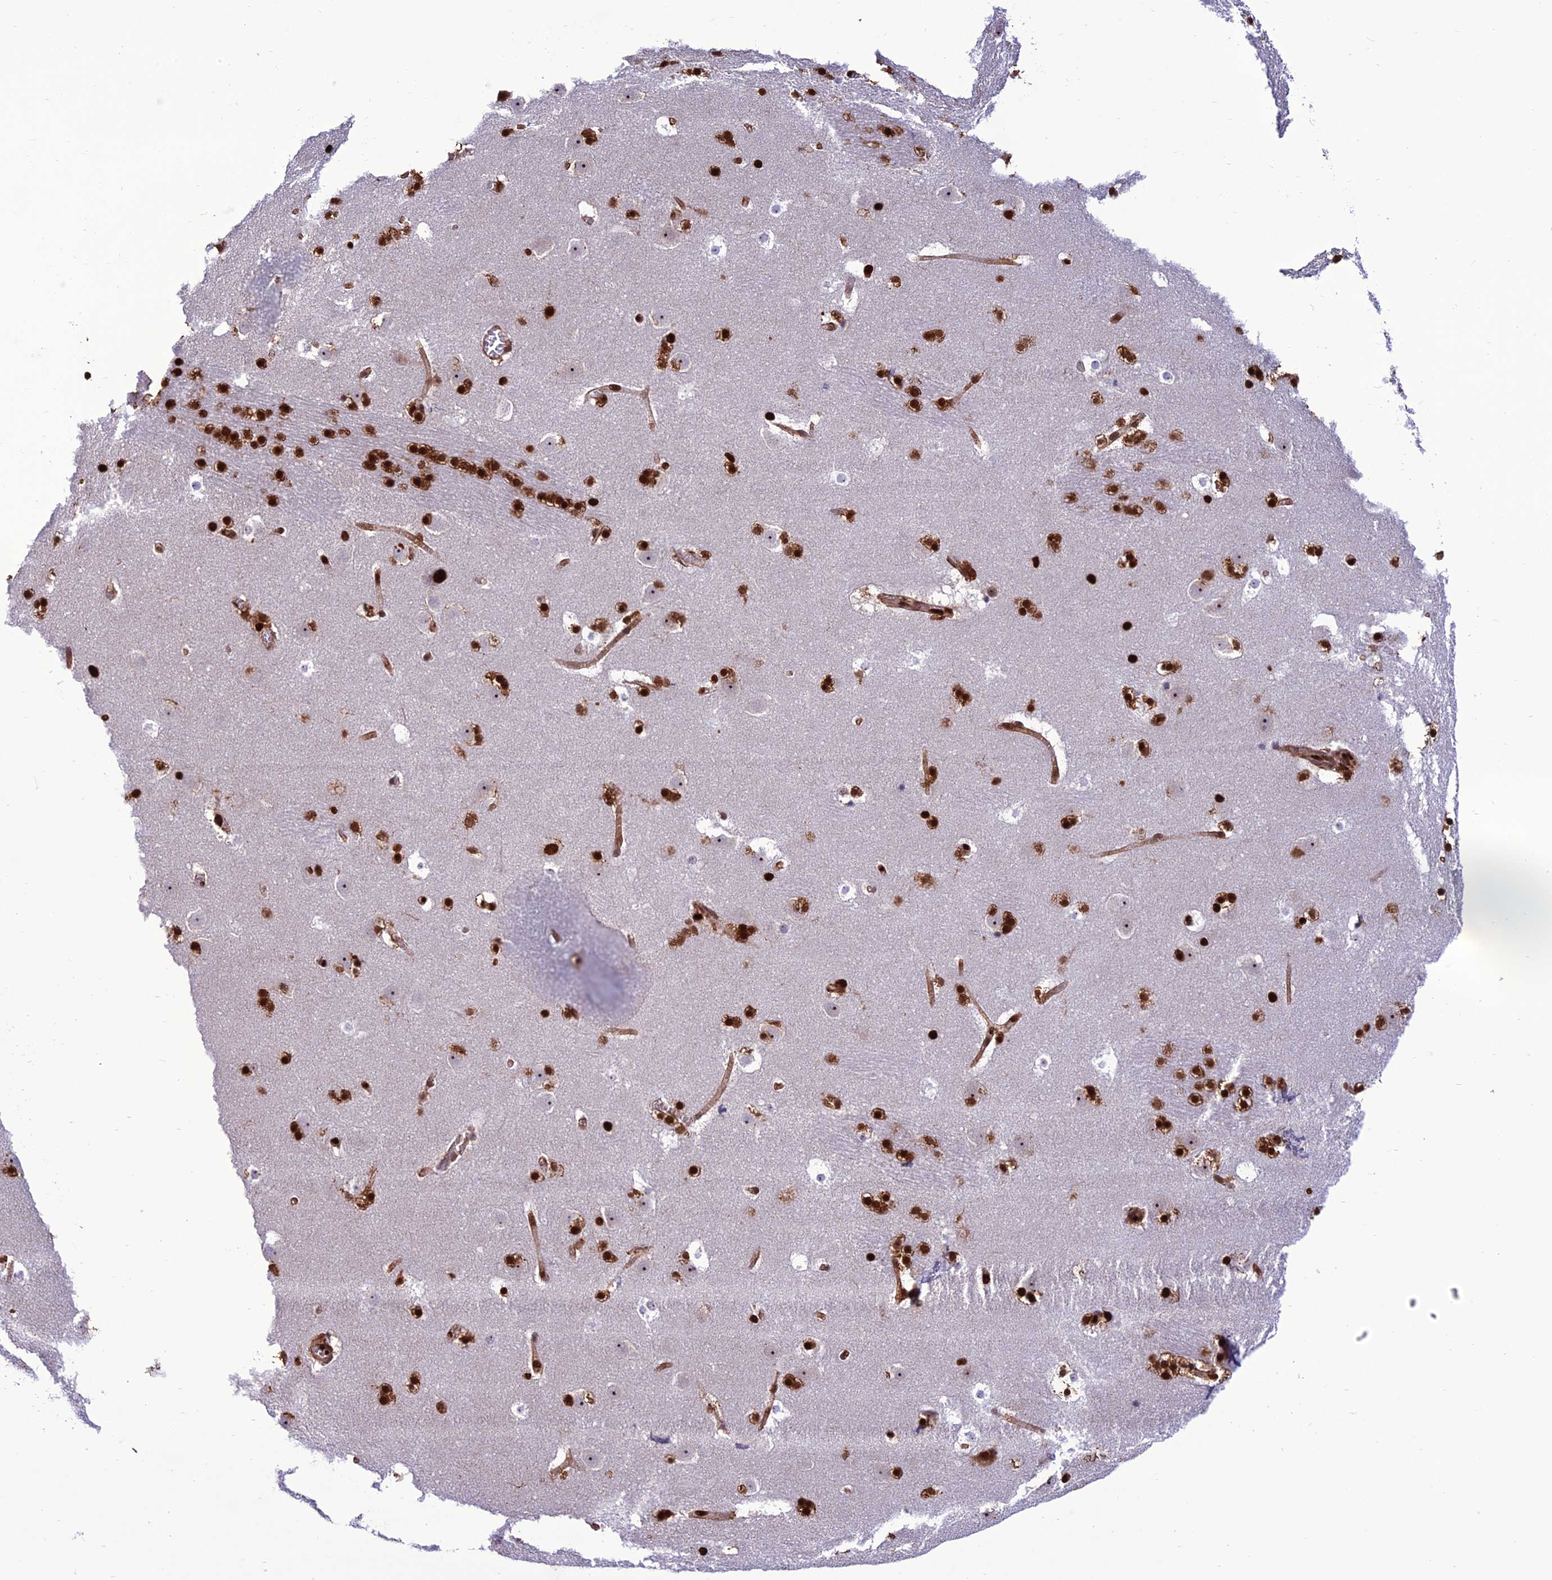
{"staining": {"intensity": "strong", "quantity": ">75%", "location": "nuclear"}, "tissue": "caudate", "cell_type": "Glial cells", "image_type": "normal", "snomed": [{"axis": "morphology", "description": "Normal tissue, NOS"}, {"axis": "topography", "description": "Lateral ventricle wall"}], "caption": "DAB immunohistochemical staining of unremarkable human caudate reveals strong nuclear protein staining in about >75% of glial cells. (IHC, brightfield microscopy, high magnification).", "gene": "INO80E", "patient": {"sex": "male", "age": 45}}